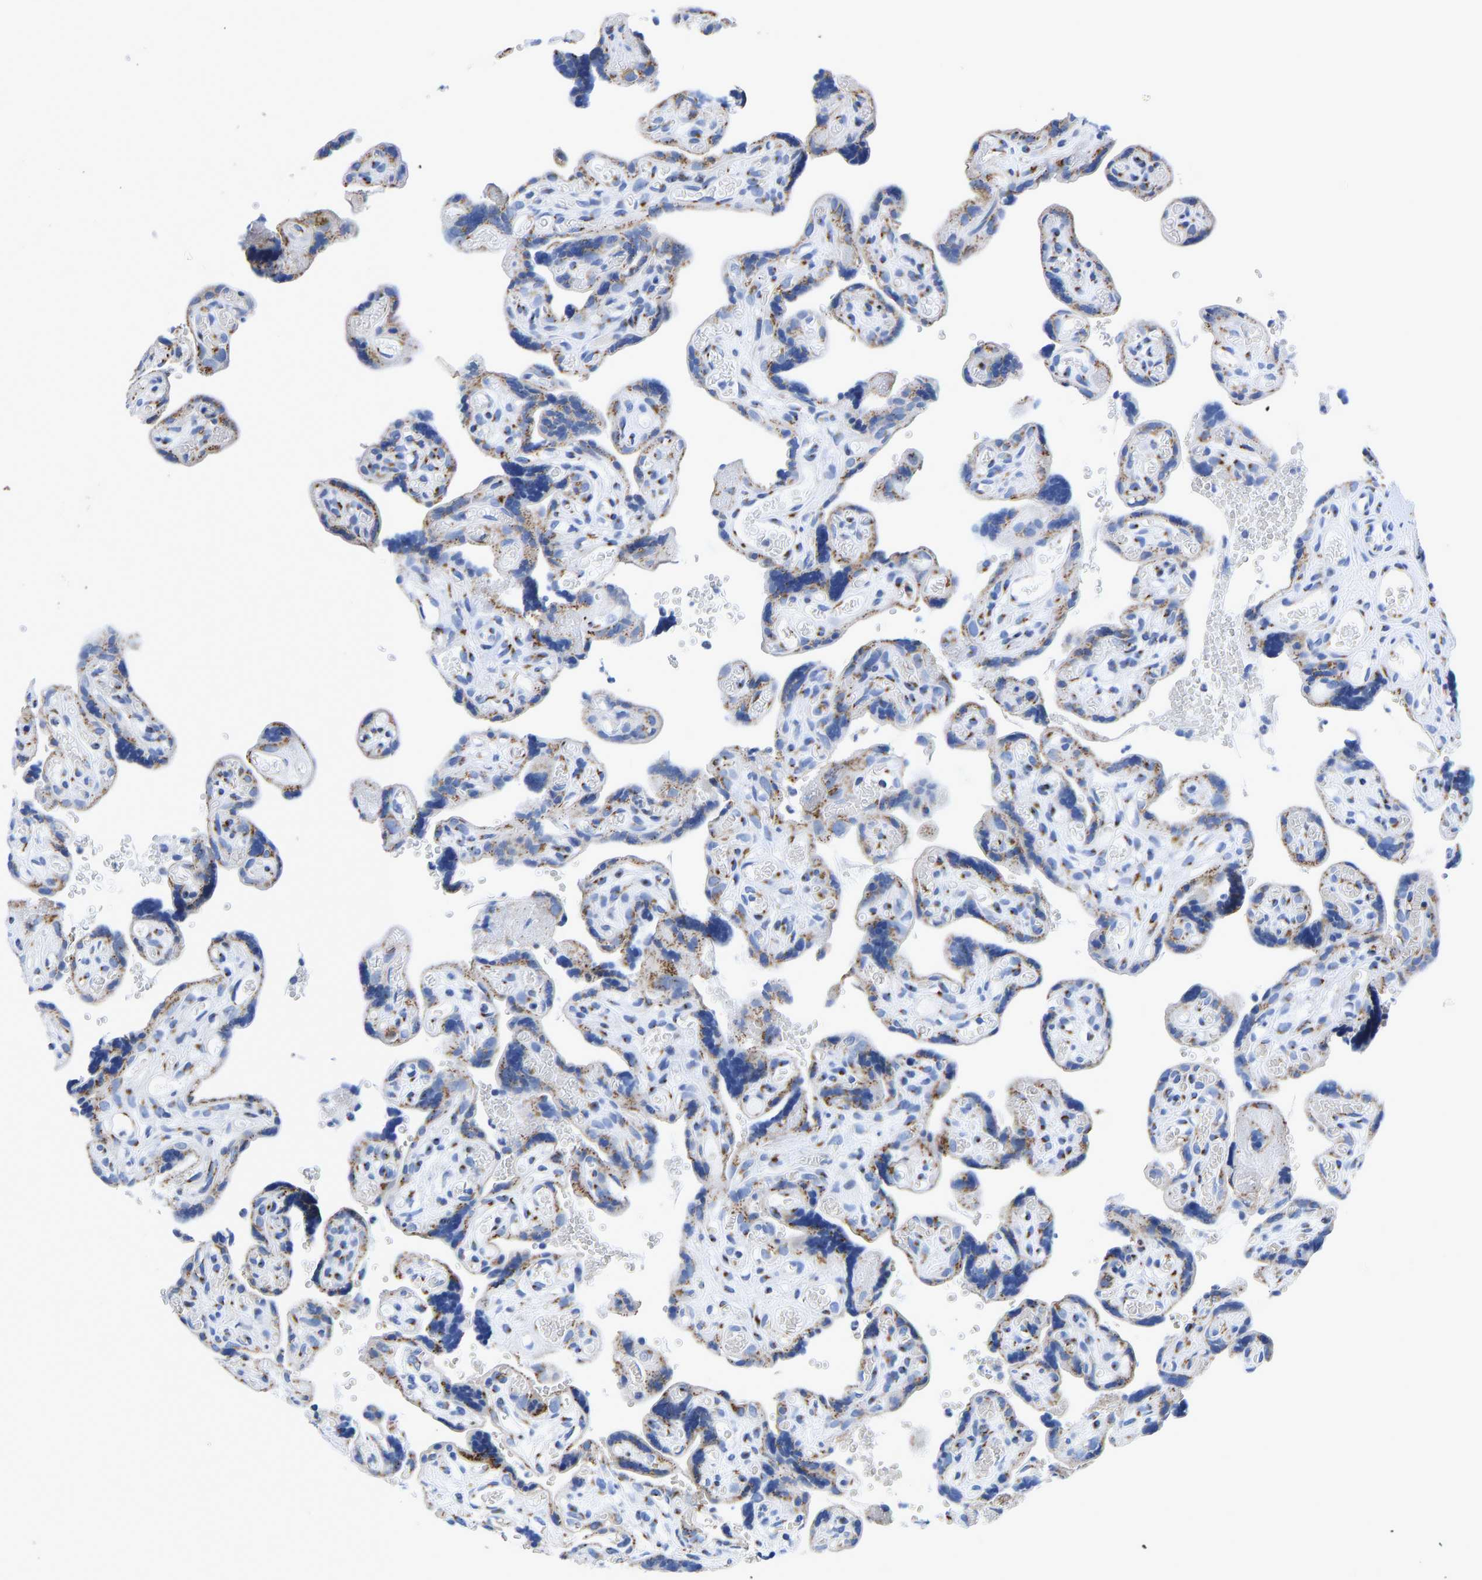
{"staining": {"intensity": "moderate", "quantity": ">75%", "location": "cytoplasmic/membranous"}, "tissue": "placenta", "cell_type": "Decidual cells", "image_type": "normal", "snomed": [{"axis": "morphology", "description": "Normal tissue, NOS"}, {"axis": "topography", "description": "Placenta"}], "caption": "Immunohistochemistry (IHC) photomicrograph of normal placenta: human placenta stained using immunohistochemistry demonstrates medium levels of moderate protein expression localized specifically in the cytoplasmic/membranous of decidual cells, appearing as a cytoplasmic/membranous brown color.", "gene": "TMEM87A", "patient": {"sex": "female", "age": 30}}